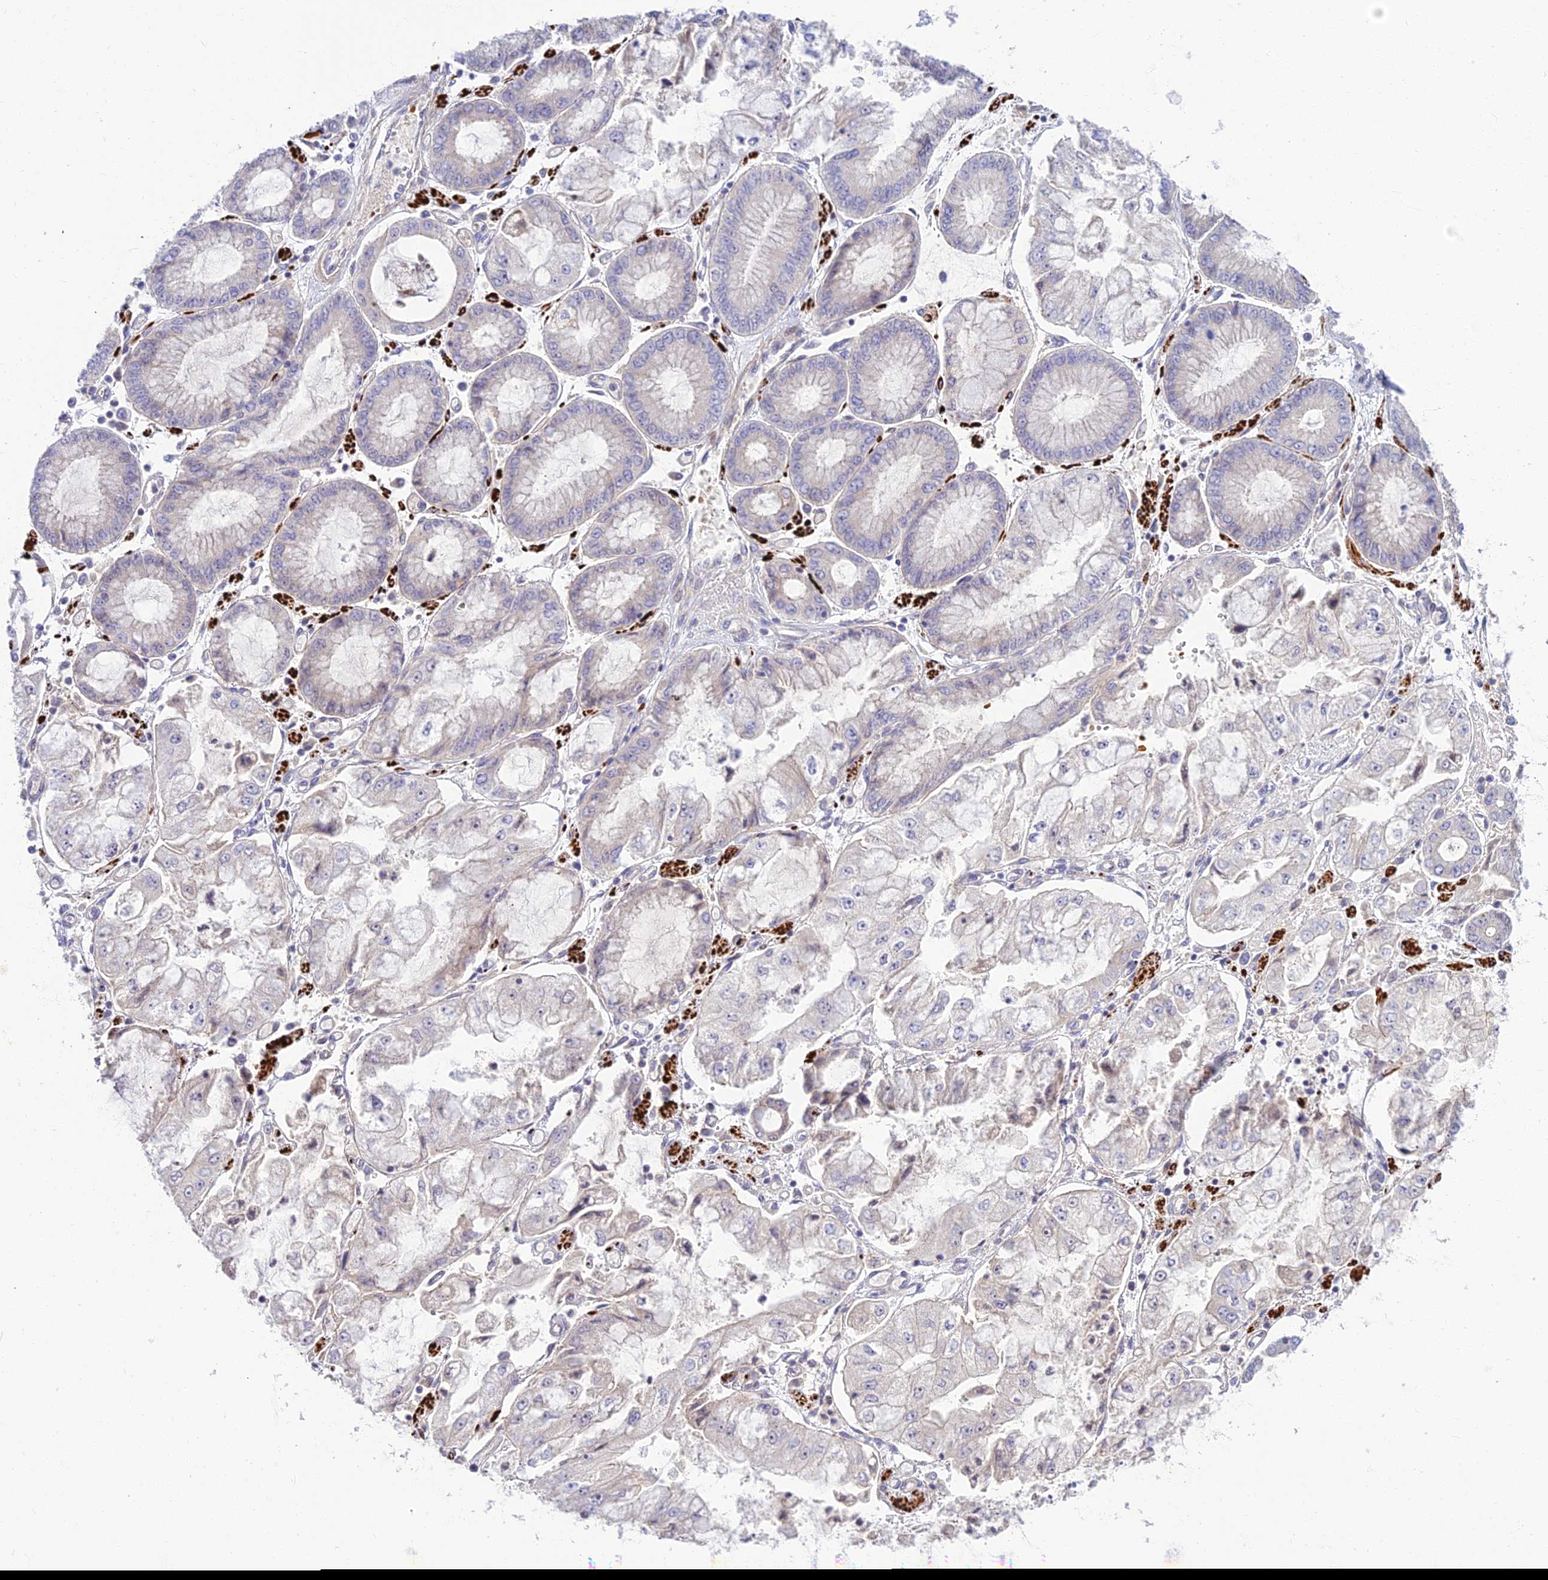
{"staining": {"intensity": "negative", "quantity": "none", "location": "none"}, "tissue": "stomach cancer", "cell_type": "Tumor cells", "image_type": "cancer", "snomed": [{"axis": "morphology", "description": "Adenocarcinoma, NOS"}, {"axis": "topography", "description": "Stomach"}], "caption": "Immunohistochemistry of adenocarcinoma (stomach) reveals no positivity in tumor cells. (Immunohistochemistry, brightfield microscopy, high magnification).", "gene": "CLIP4", "patient": {"sex": "male", "age": 76}}